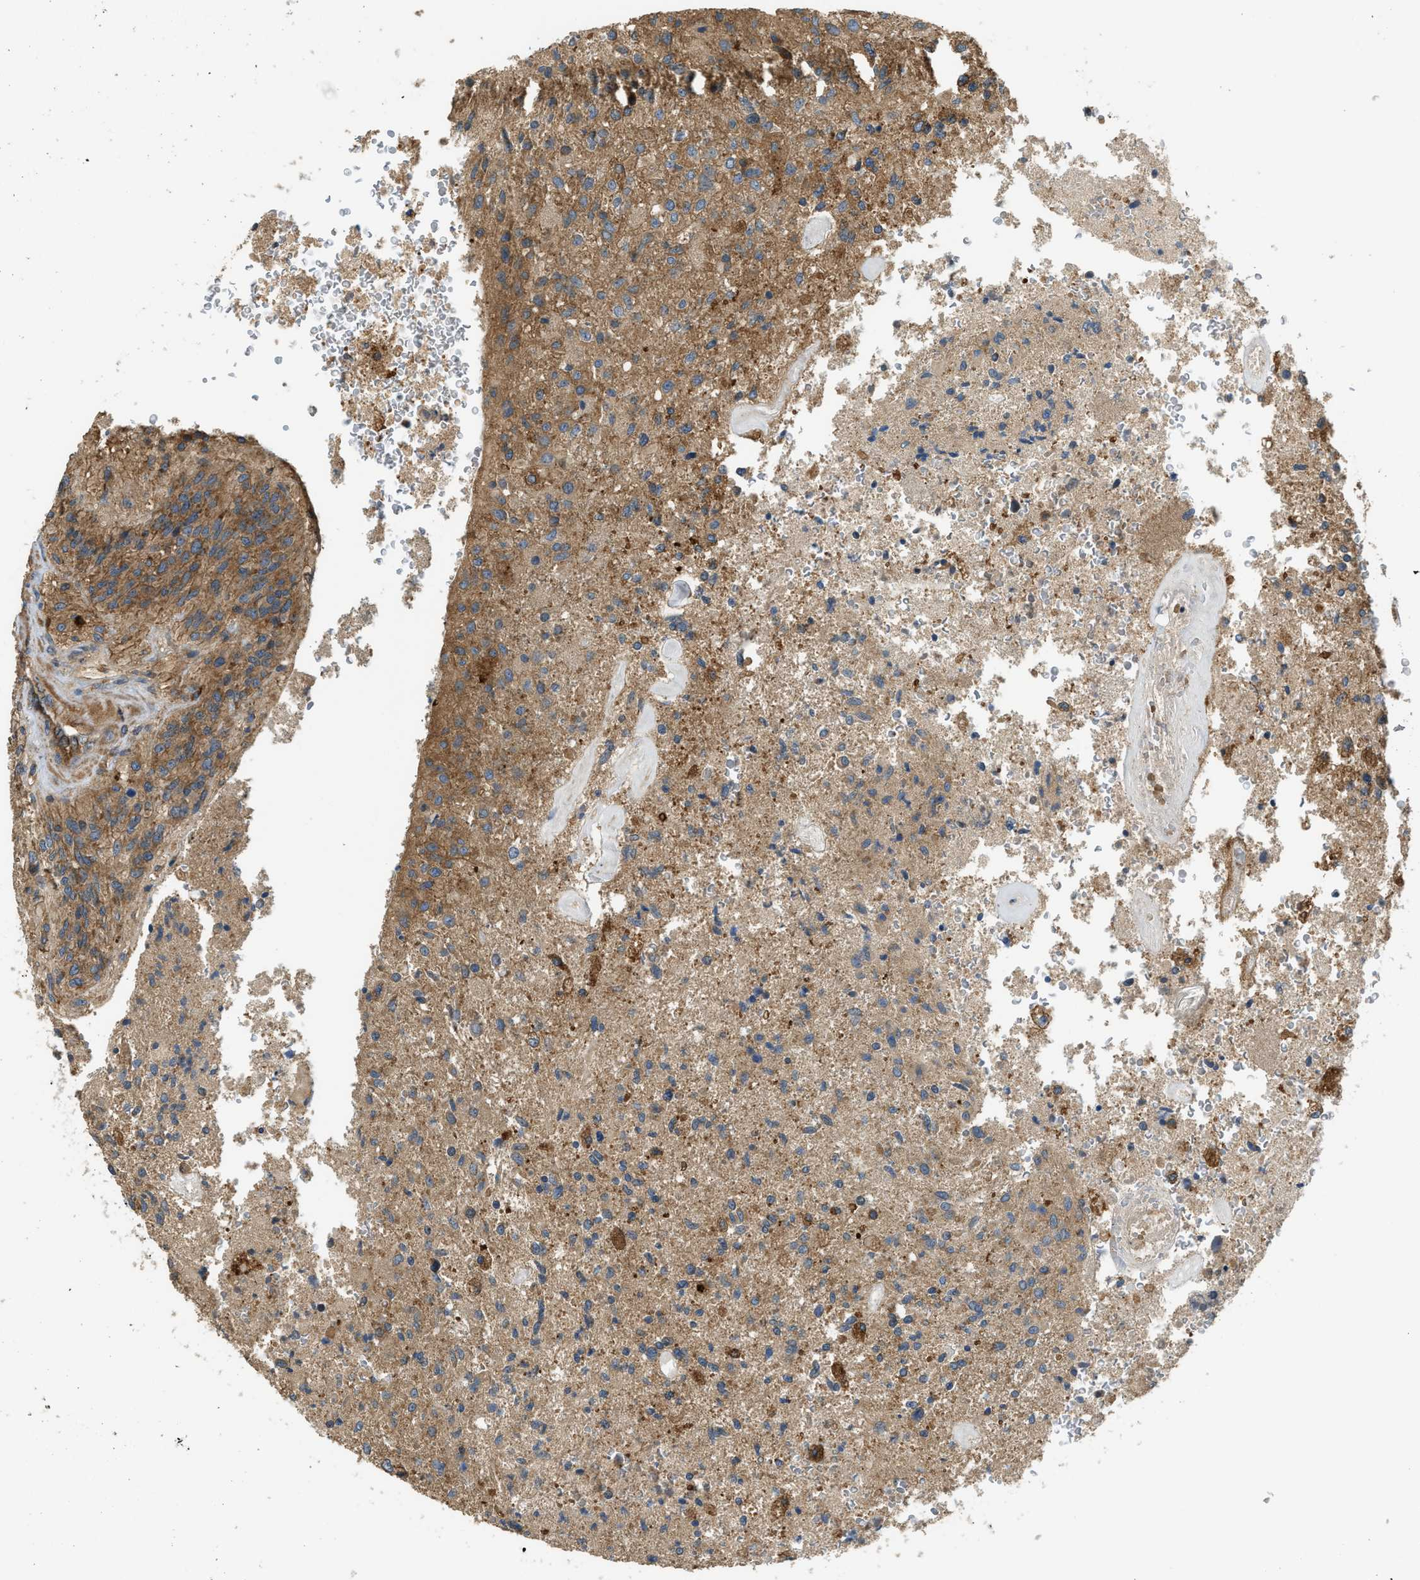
{"staining": {"intensity": "moderate", "quantity": ">75%", "location": "cytoplasmic/membranous"}, "tissue": "glioma", "cell_type": "Tumor cells", "image_type": "cancer", "snomed": [{"axis": "morphology", "description": "Normal tissue, NOS"}, {"axis": "morphology", "description": "Glioma, malignant, High grade"}, {"axis": "topography", "description": "Cerebral cortex"}], "caption": "Human glioma stained for a protein (brown) reveals moderate cytoplasmic/membranous positive positivity in approximately >75% of tumor cells.", "gene": "BAG4", "patient": {"sex": "male", "age": 77}}